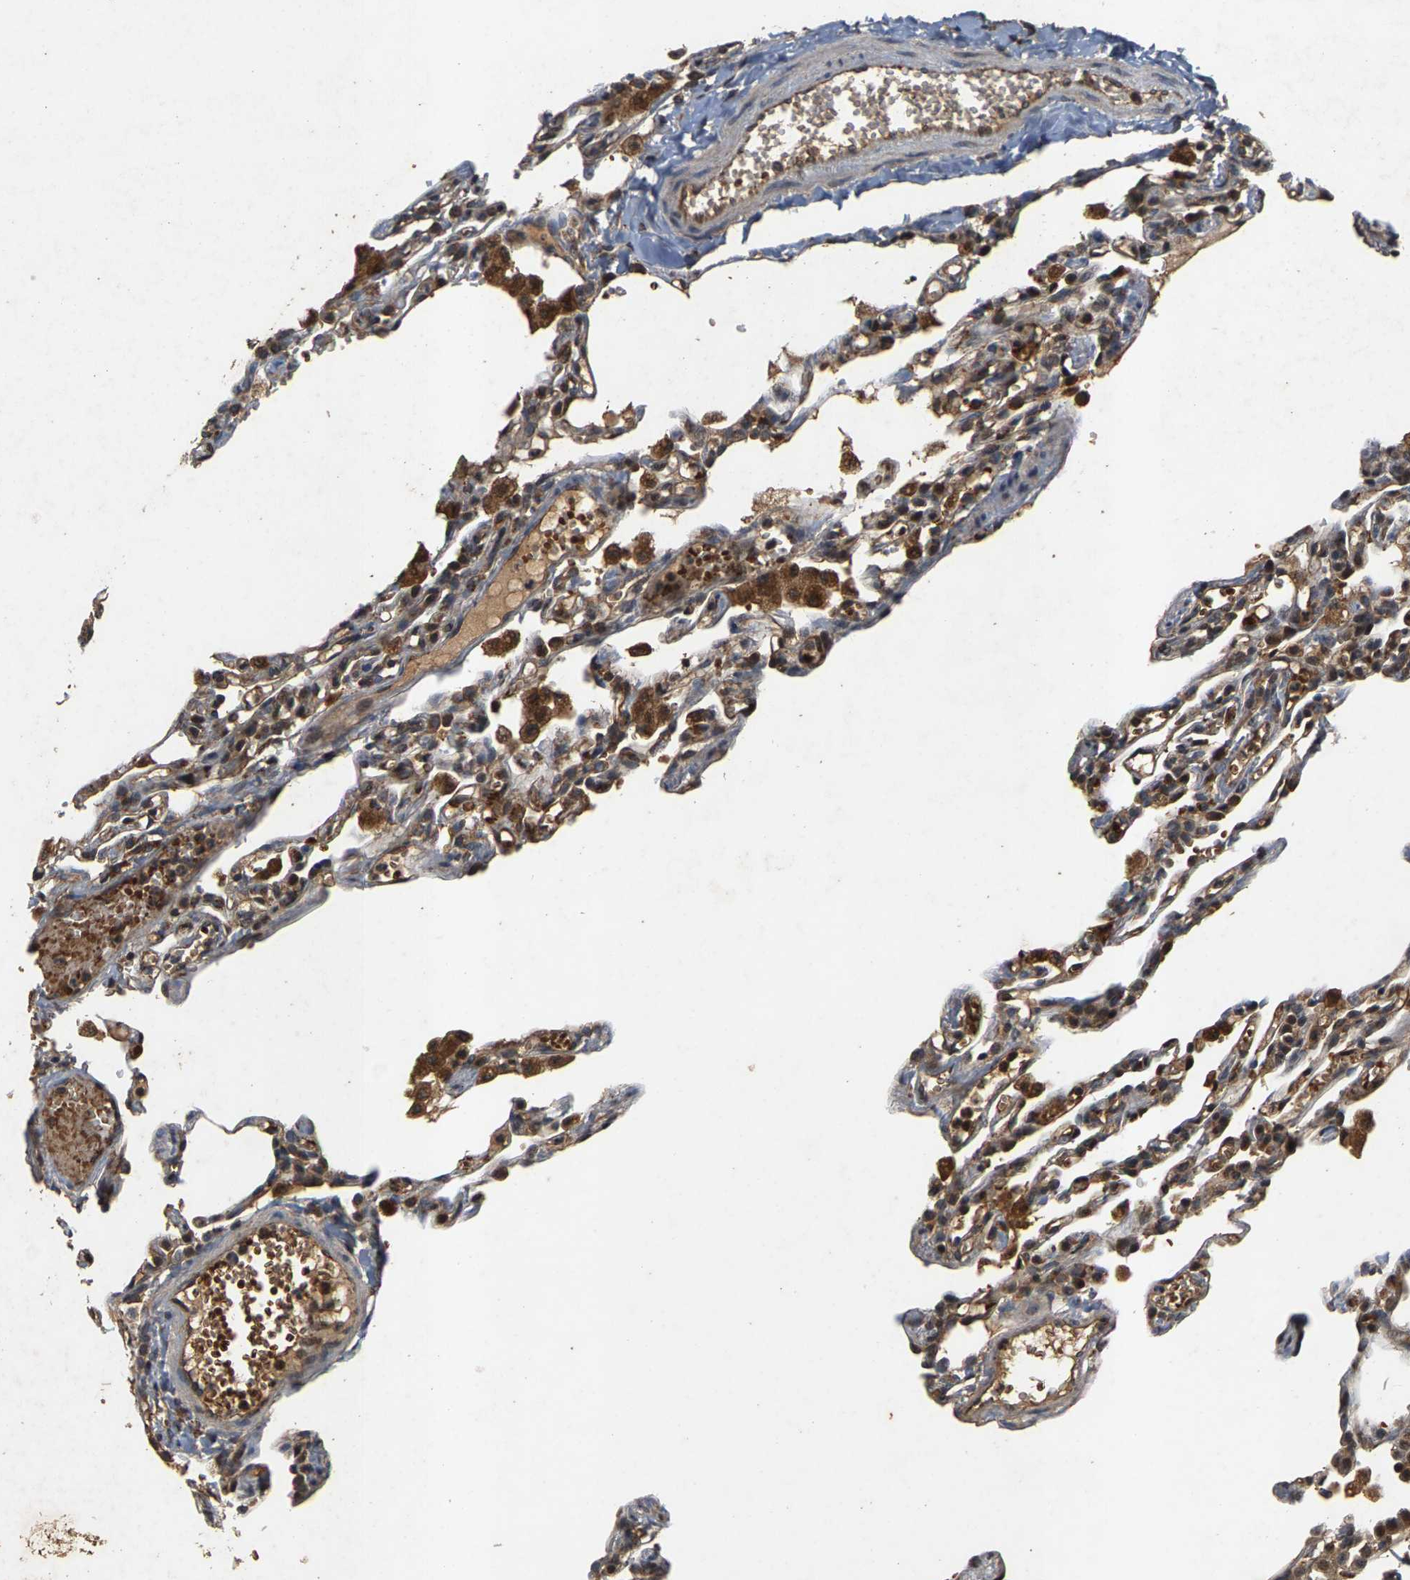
{"staining": {"intensity": "moderate", "quantity": ">75%", "location": "cytoplasmic/membranous"}, "tissue": "lung", "cell_type": "Alveolar cells", "image_type": "normal", "snomed": [{"axis": "morphology", "description": "Normal tissue, NOS"}, {"axis": "topography", "description": "Lung"}], "caption": "Protein staining of benign lung exhibits moderate cytoplasmic/membranous positivity in approximately >75% of alveolar cells.", "gene": "CIDEC", "patient": {"sex": "male", "age": 21}}